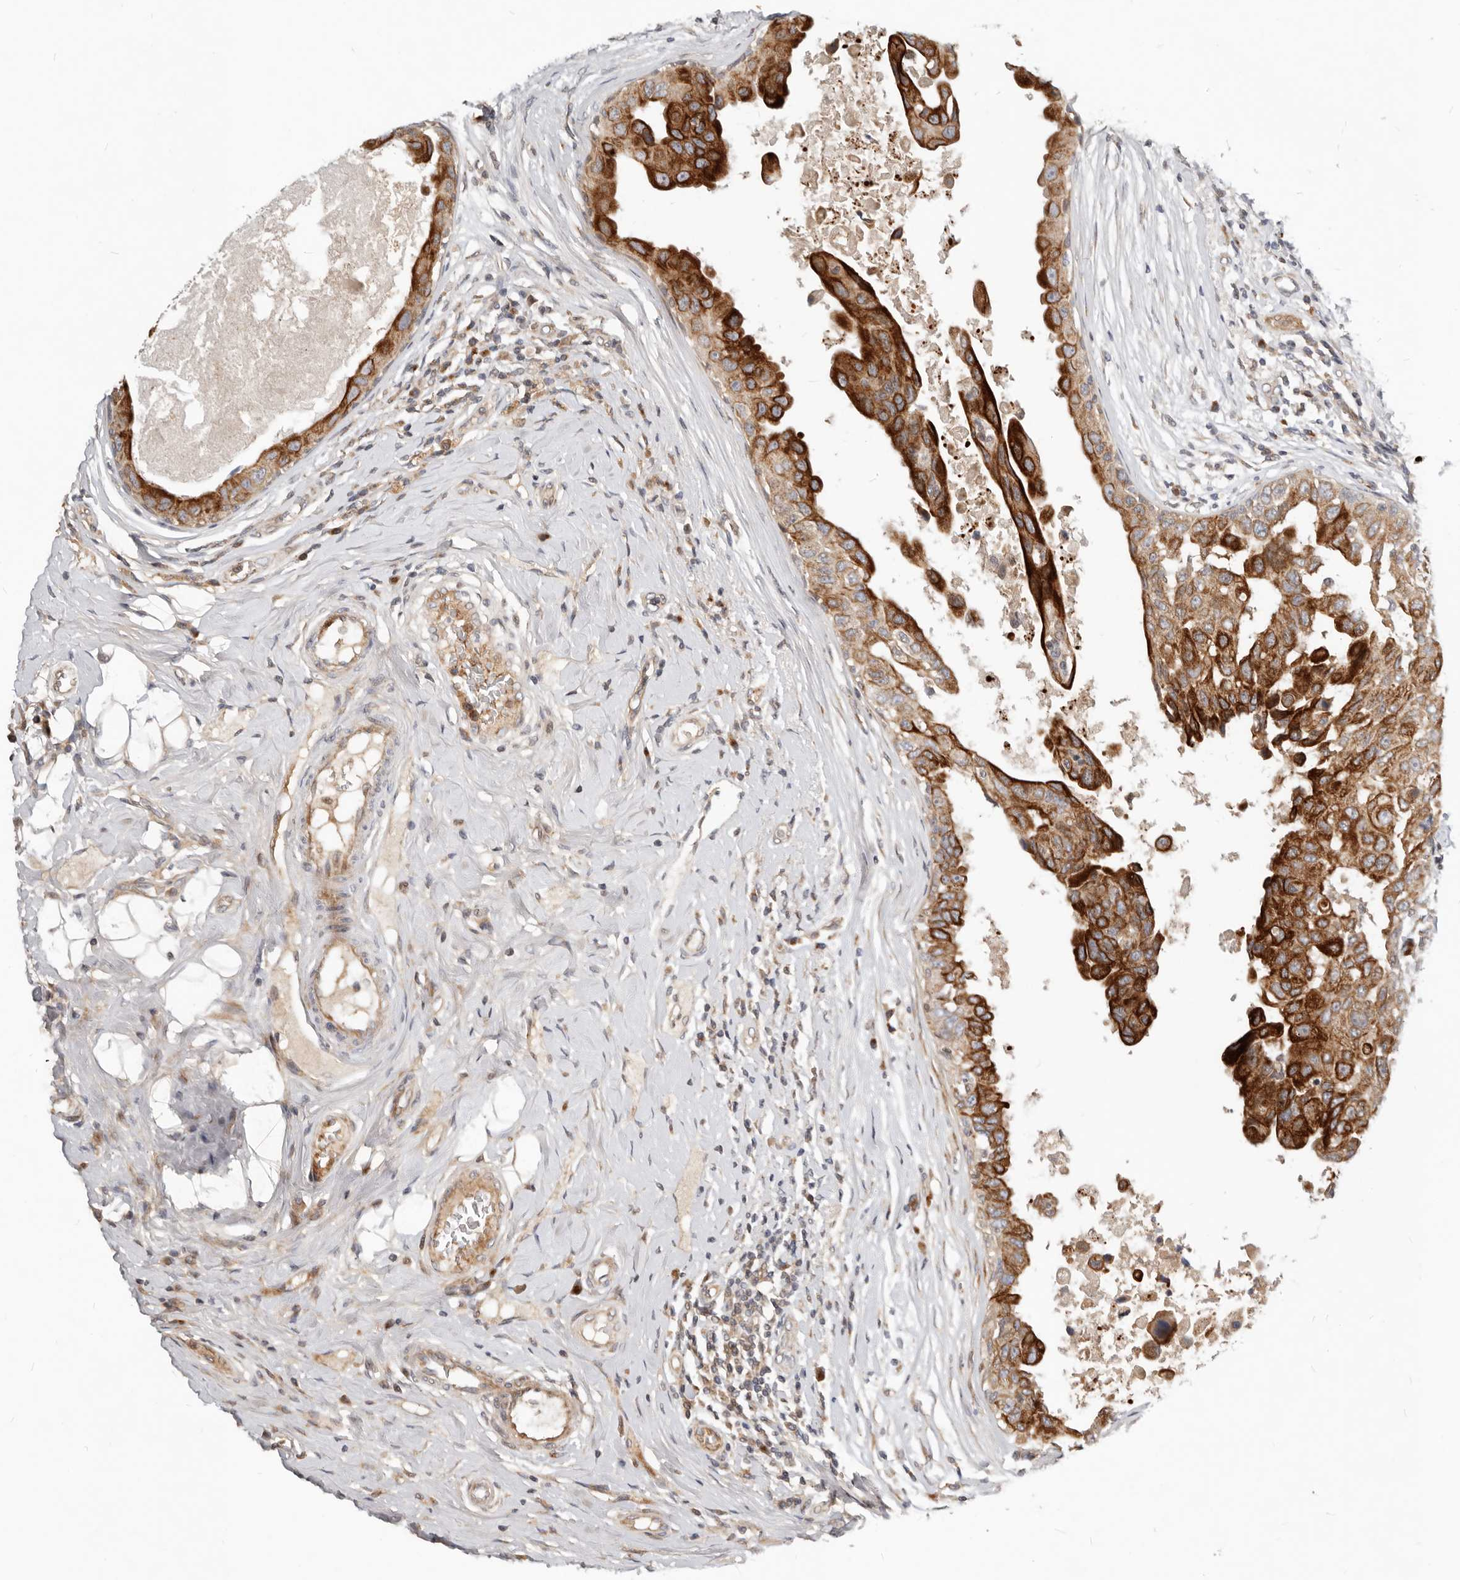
{"staining": {"intensity": "strong", "quantity": "25%-75%", "location": "cytoplasmic/membranous"}, "tissue": "breast cancer", "cell_type": "Tumor cells", "image_type": "cancer", "snomed": [{"axis": "morphology", "description": "Duct carcinoma"}, {"axis": "topography", "description": "Breast"}], "caption": "The micrograph exhibits staining of breast cancer (intraductal carcinoma), revealing strong cytoplasmic/membranous protein positivity (brown color) within tumor cells.", "gene": "NPY4R", "patient": {"sex": "female", "age": 27}}